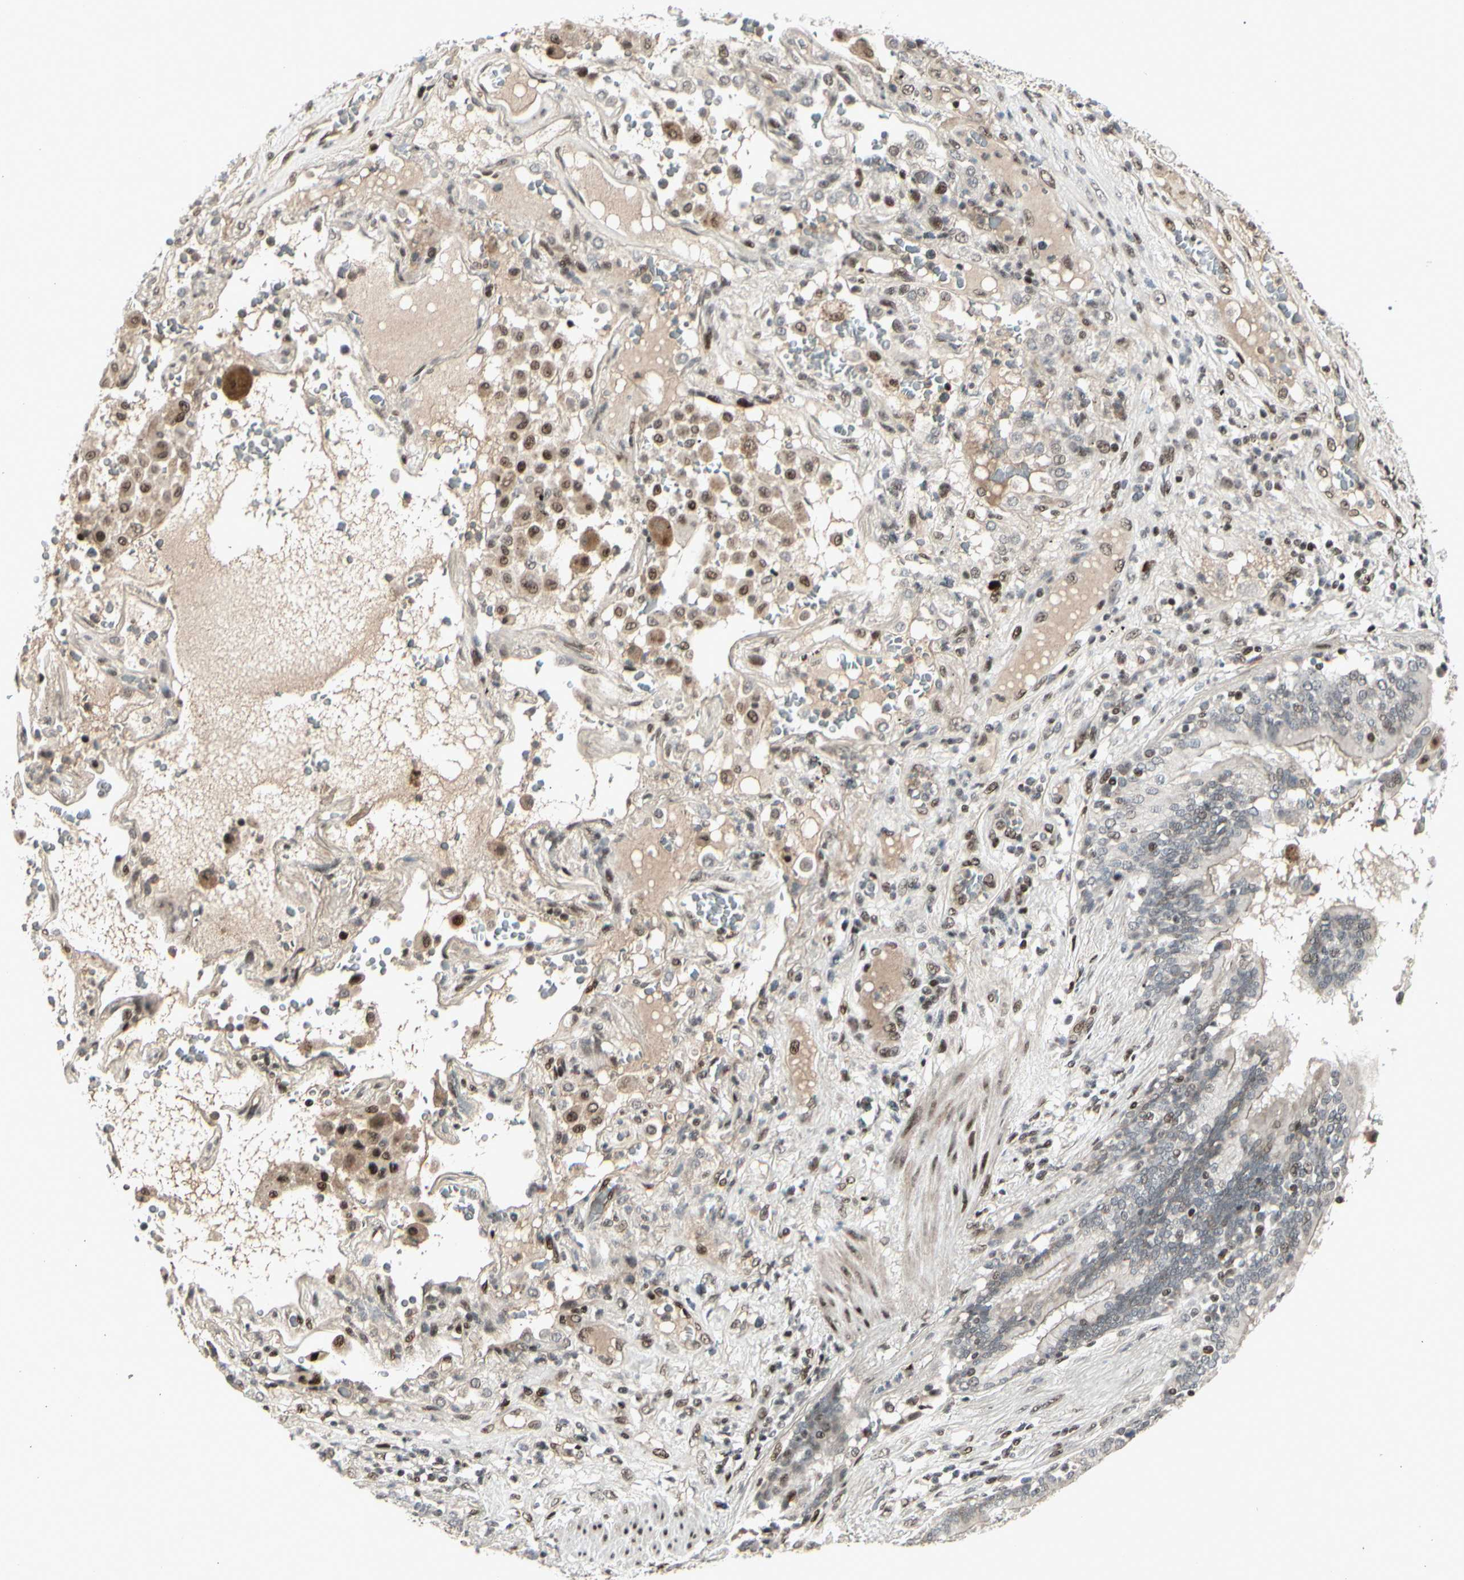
{"staining": {"intensity": "moderate", "quantity": "<25%", "location": "nuclear"}, "tissue": "lung cancer", "cell_type": "Tumor cells", "image_type": "cancer", "snomed": [{"axis": "morphology", "description": "Squamous cell carcinoma, NOS"}, {"axis": "topography", "description": "Lung"}], "caption": "Squamous cell carcinoma (lung) stained with immunohistochemistry exhibits moderate nuclear expression in approximately <25% of tumor cells.", "gene": "FOXJ2", "patient": {"sex": "male", "age": 57}}